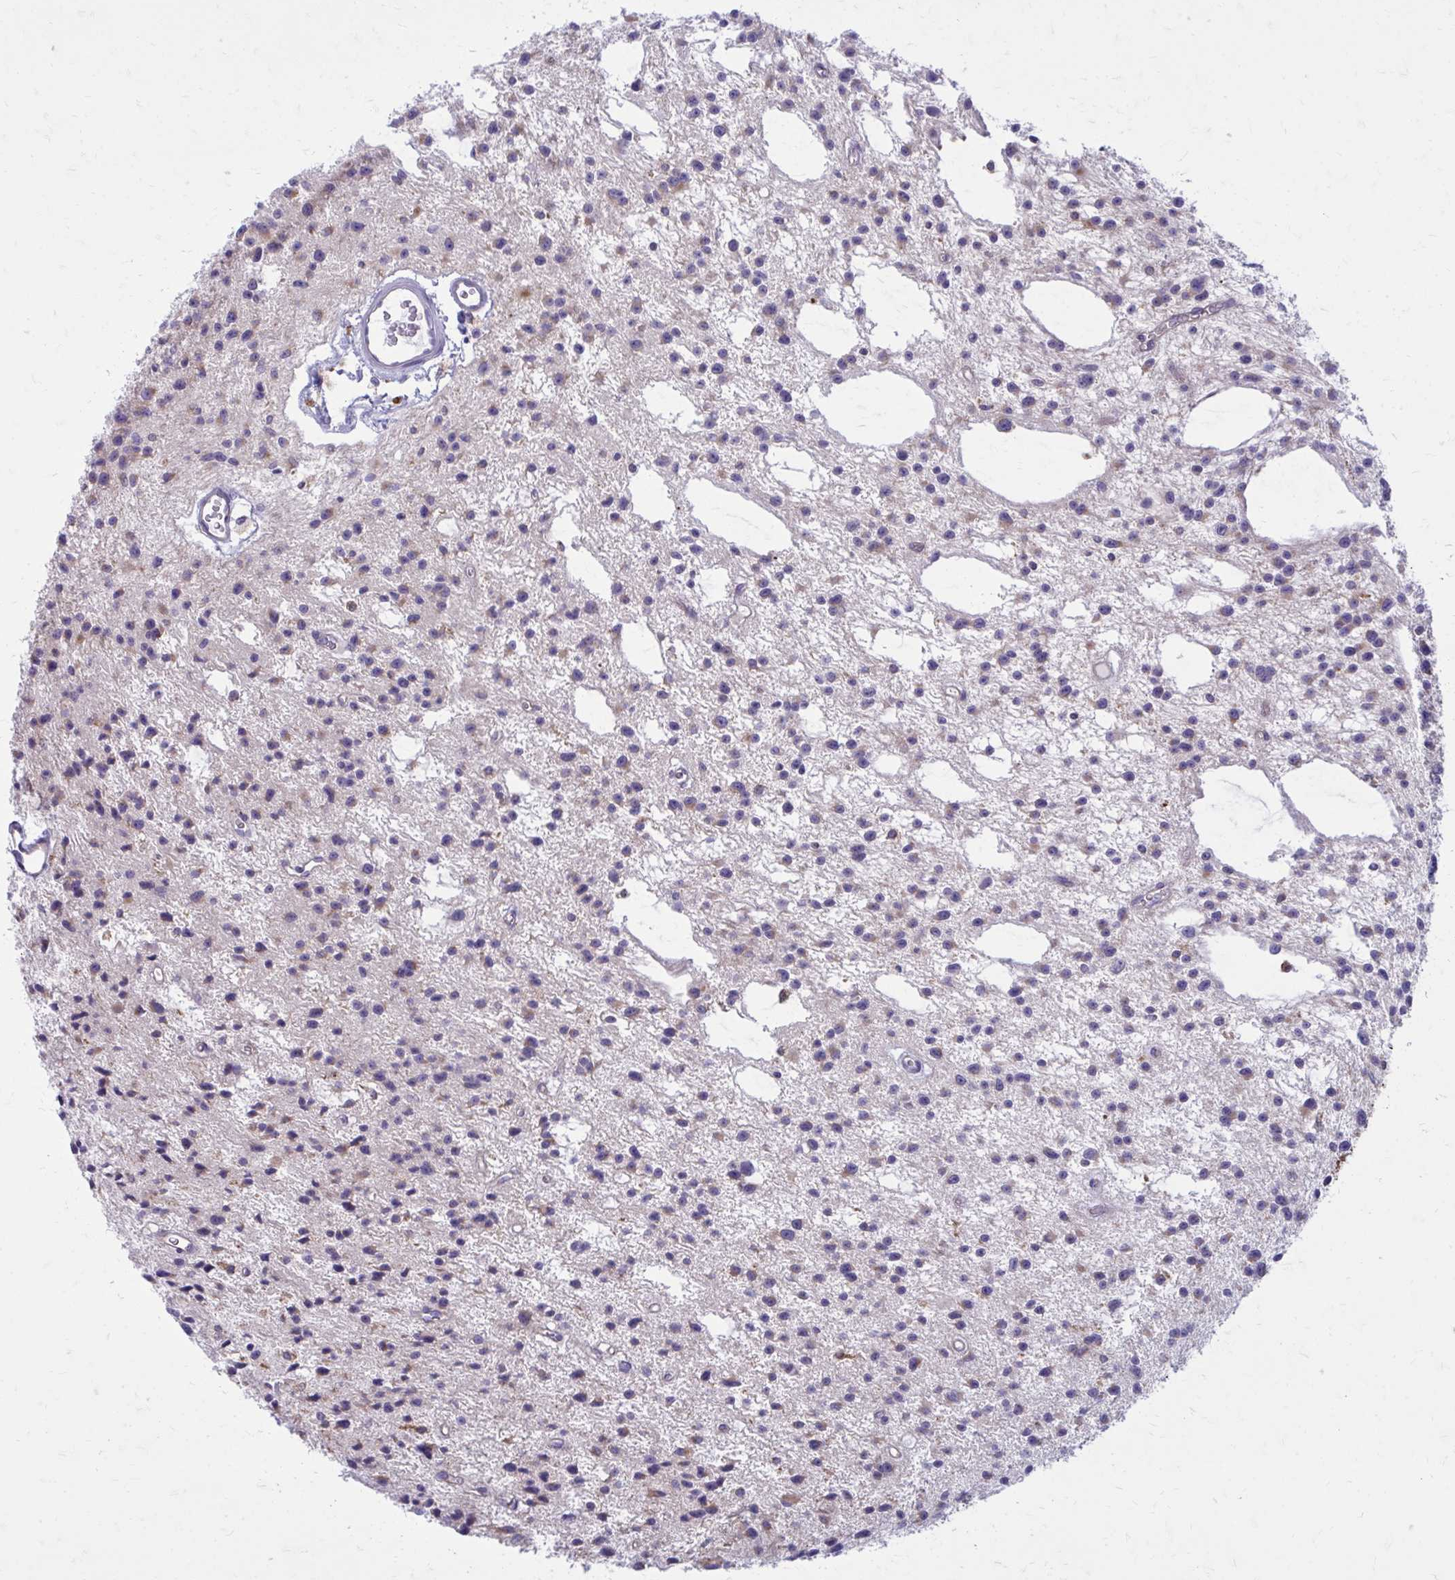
{"staining": {"intensity": "negative", "quantity": "none", "location": "none"}, "tissue": "glioma", "cell_type": "Tumor cells", "image_type": "cancer", "snomed": [{"axis": "morphology", "description": "Glioma, malignant, Low grade"}, {"axis": "topography", "description": "Brain"}], "caption": "DAB (3,3'-diaminobenzidine) immunohistochemical staining of human low-grade glioma (malignant) reveals no significant staining in tumor cells.", "gene": "CLTA", "patient": {"sex": "male", "age": 43}}